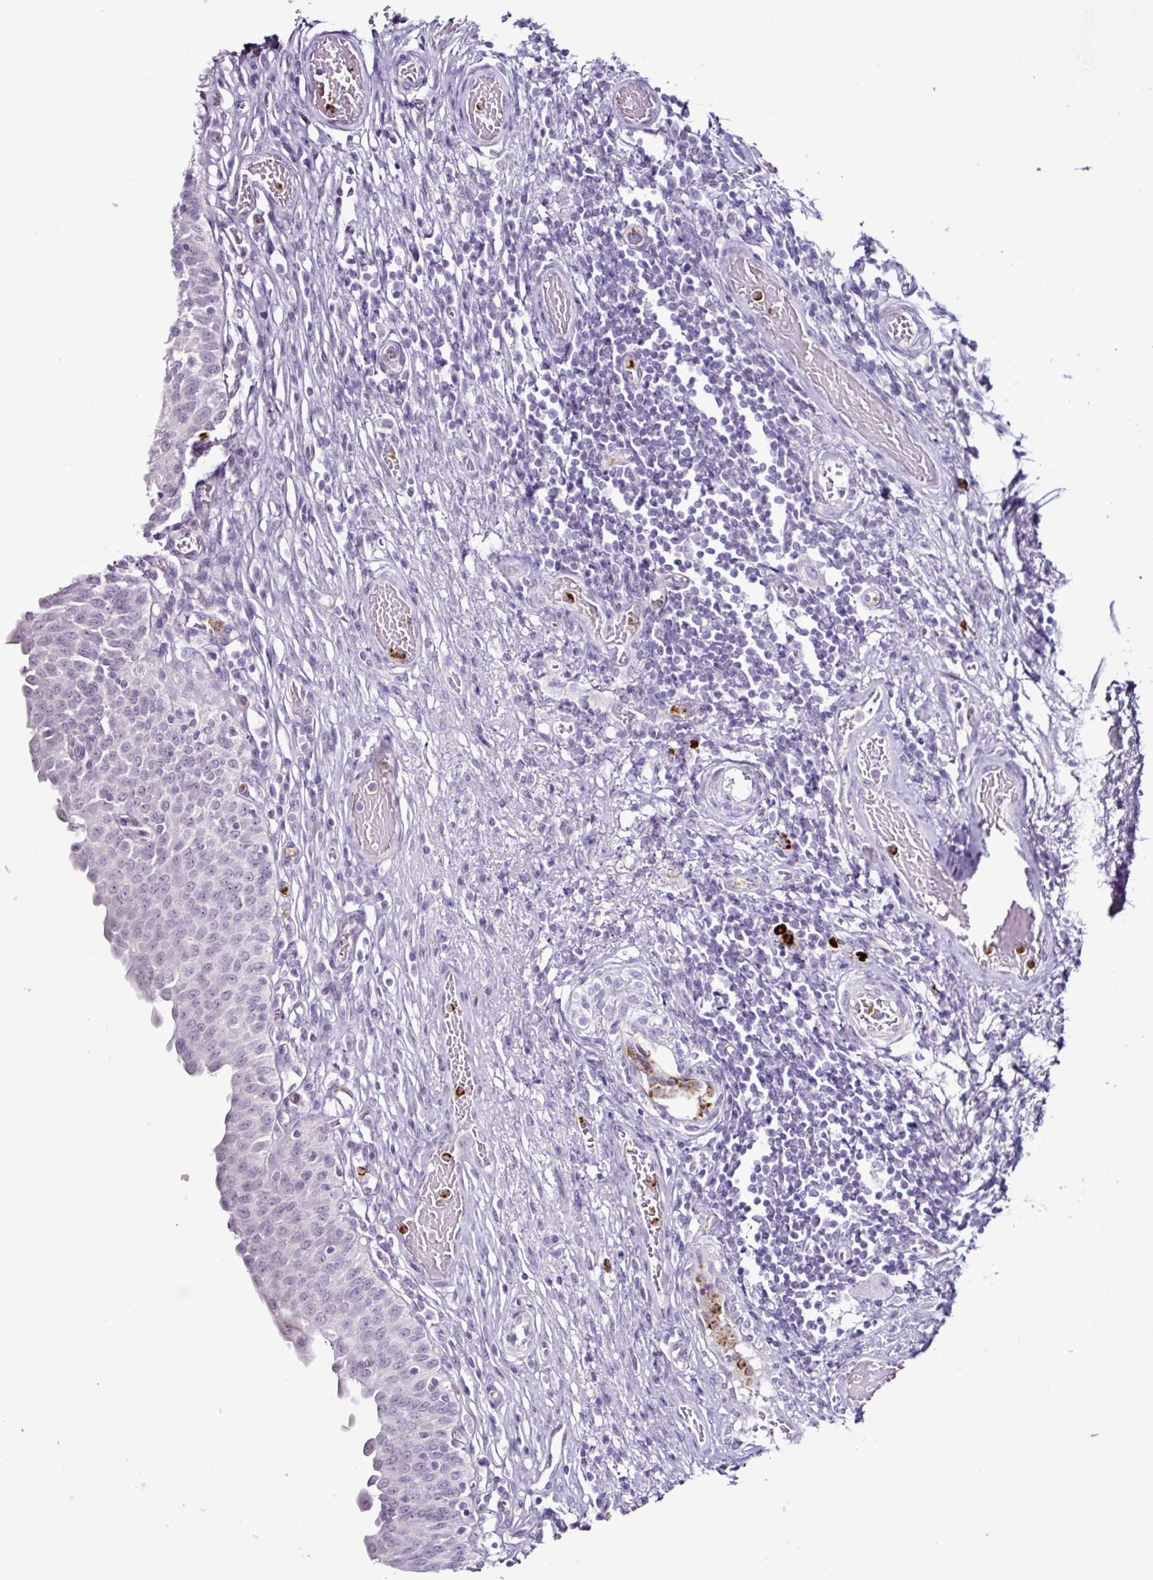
{"staining": {"intensity": "negative", "quantity": "none", "location": "none"}, "tissue": "urinary bladder", "cell_type": "Urothelial cells", "image_type": "normal", "snomed": [{"axis": "morphology", "description": "Normal tissue, NOS"}, {"axis": "topography", "description": "Urinary bladder"}], "caption": "Human urinary bladder stained for a protein using immunohistochemistry exhibits no expression in urothelial cells.", "gene": "TMEM178A", "patient": {"sex": "male", "age": 71}}